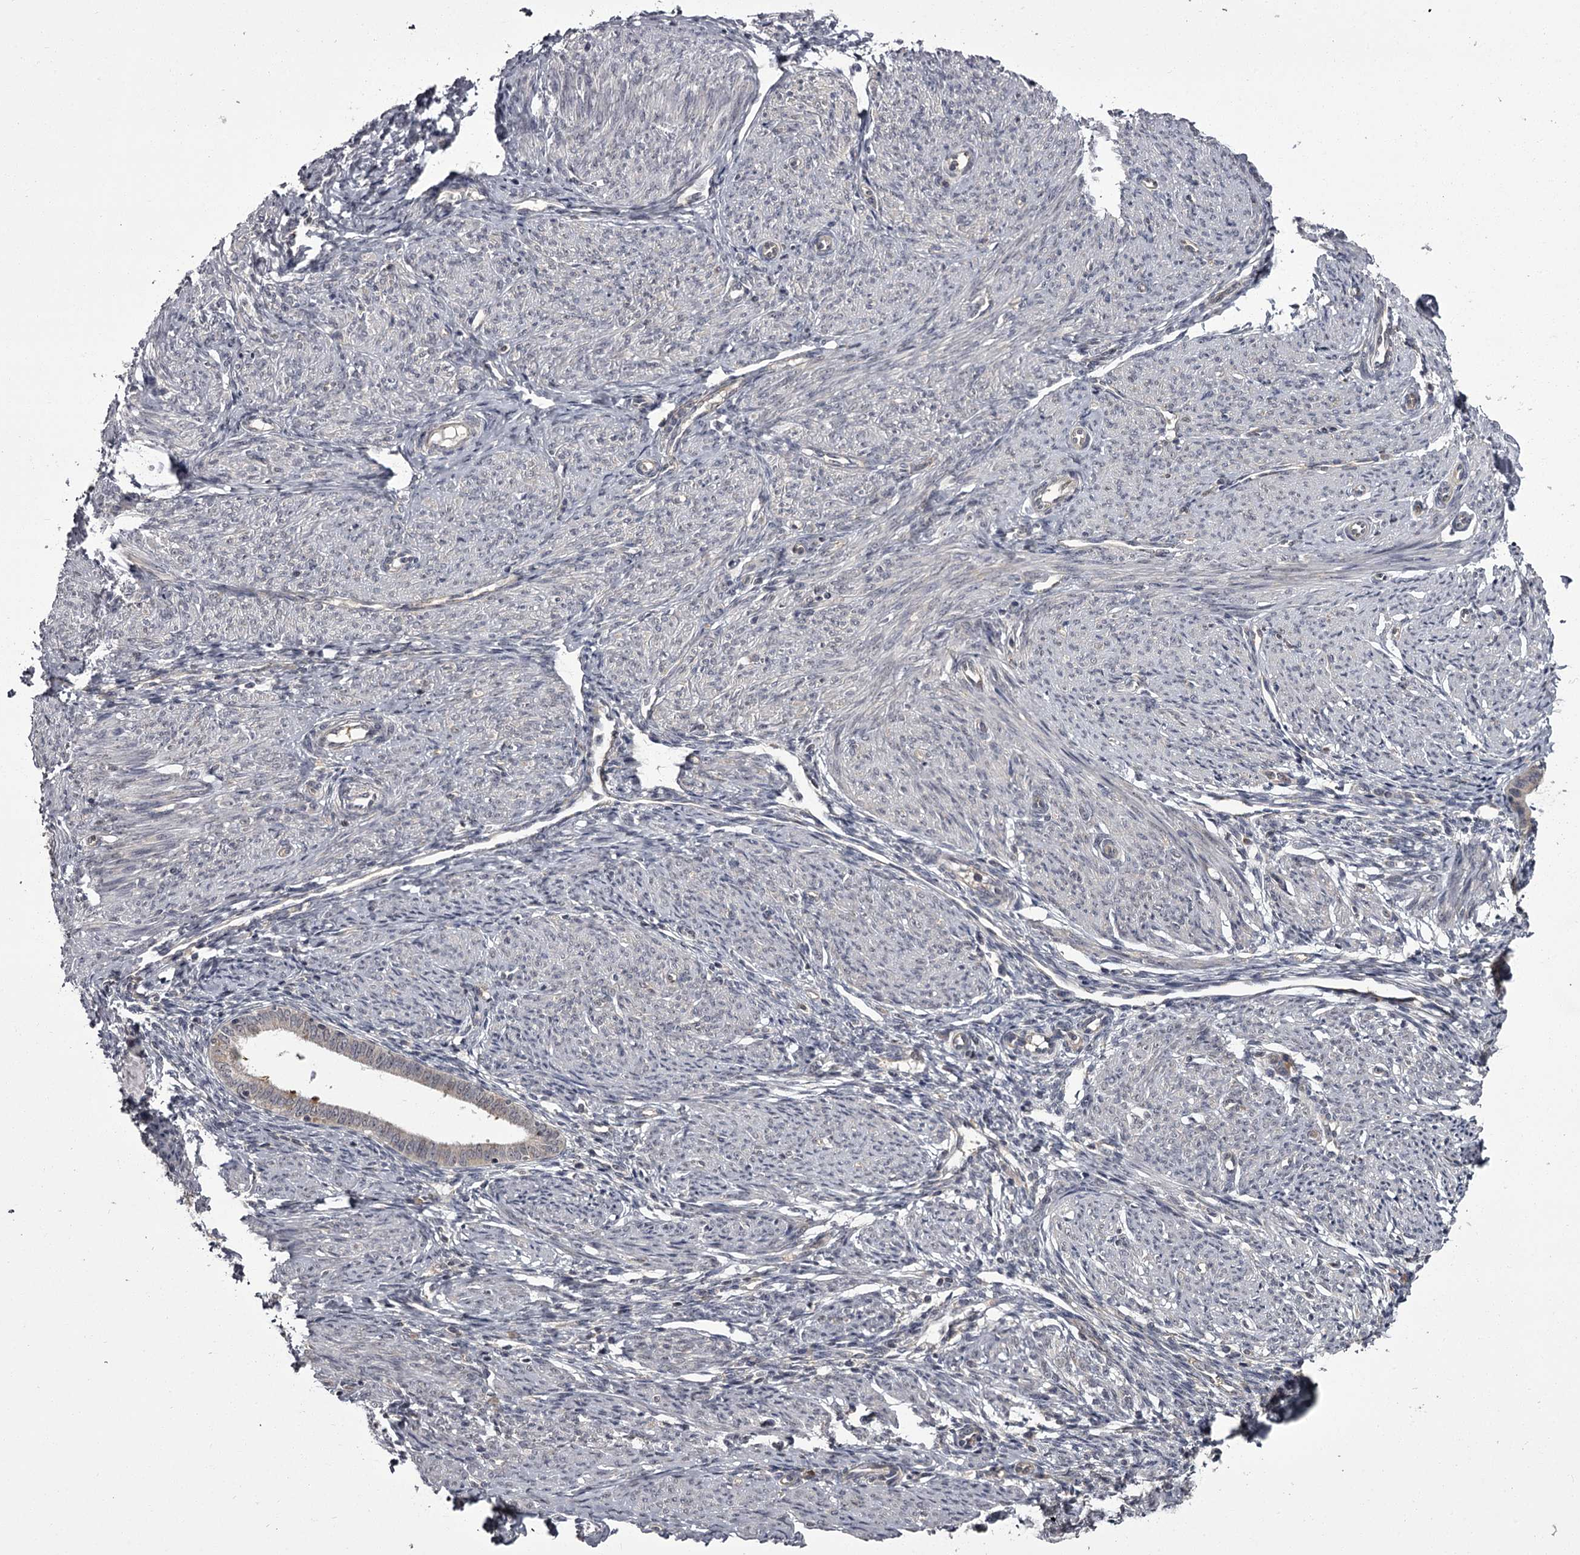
{"staining": {"intensity": "negative", "quantity": "none", "location": "none"}, "tissue": "endometrium", "cell_type": "Cells in endometrial stroma", "image_type": "normal", "snomed": [{"axis": "morphology", "description": "Normal tissue, NOS"}, {"axis": "topography", "description": "Endometrium"}], "caption": "The photomicrograph shows no staining of cells in endometrial stroma in benign endometrium.", "gene": "CCDC92", "patient": {"sex": "female", "age": 72}}